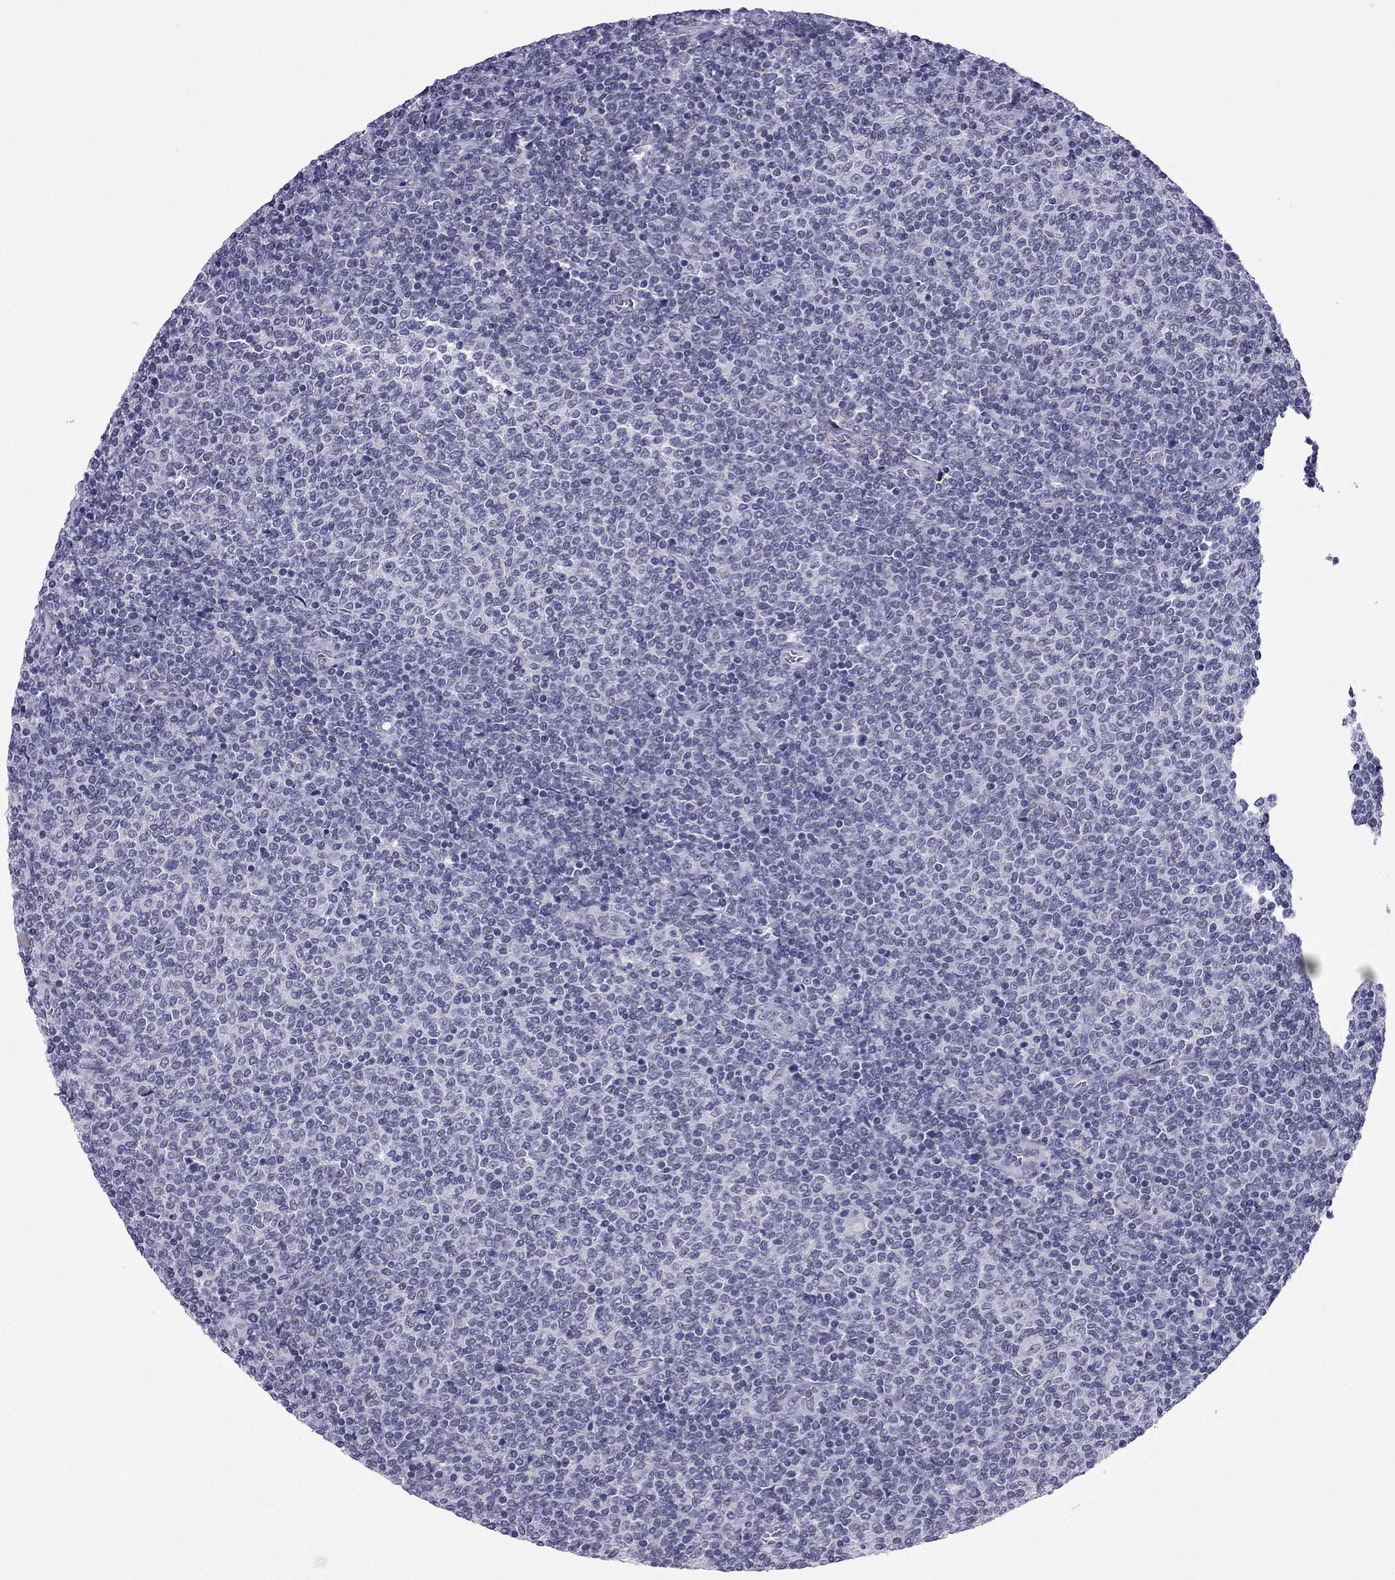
{"staining": {"intensity": "negative", "quantity": "none", "location": "none"}, "tissue": "lymphoma", "cell_type": "Tumor cells", "image_type": "cancer", "snomed": [{"axis": "morphology", "description": "Malignant lymphoma, non-Hodgkin's type, Low grade"}, {"axis": "topography", "description": "Lymph node"}], "caption": "Malignant lymphoma, non-Hodgkin's type (low-grade) was stained to show a protein in brown. There is no significant staining in tumor cells.", "gene": "ZNF646", "patient": {"sex": "male", "age": 52}}